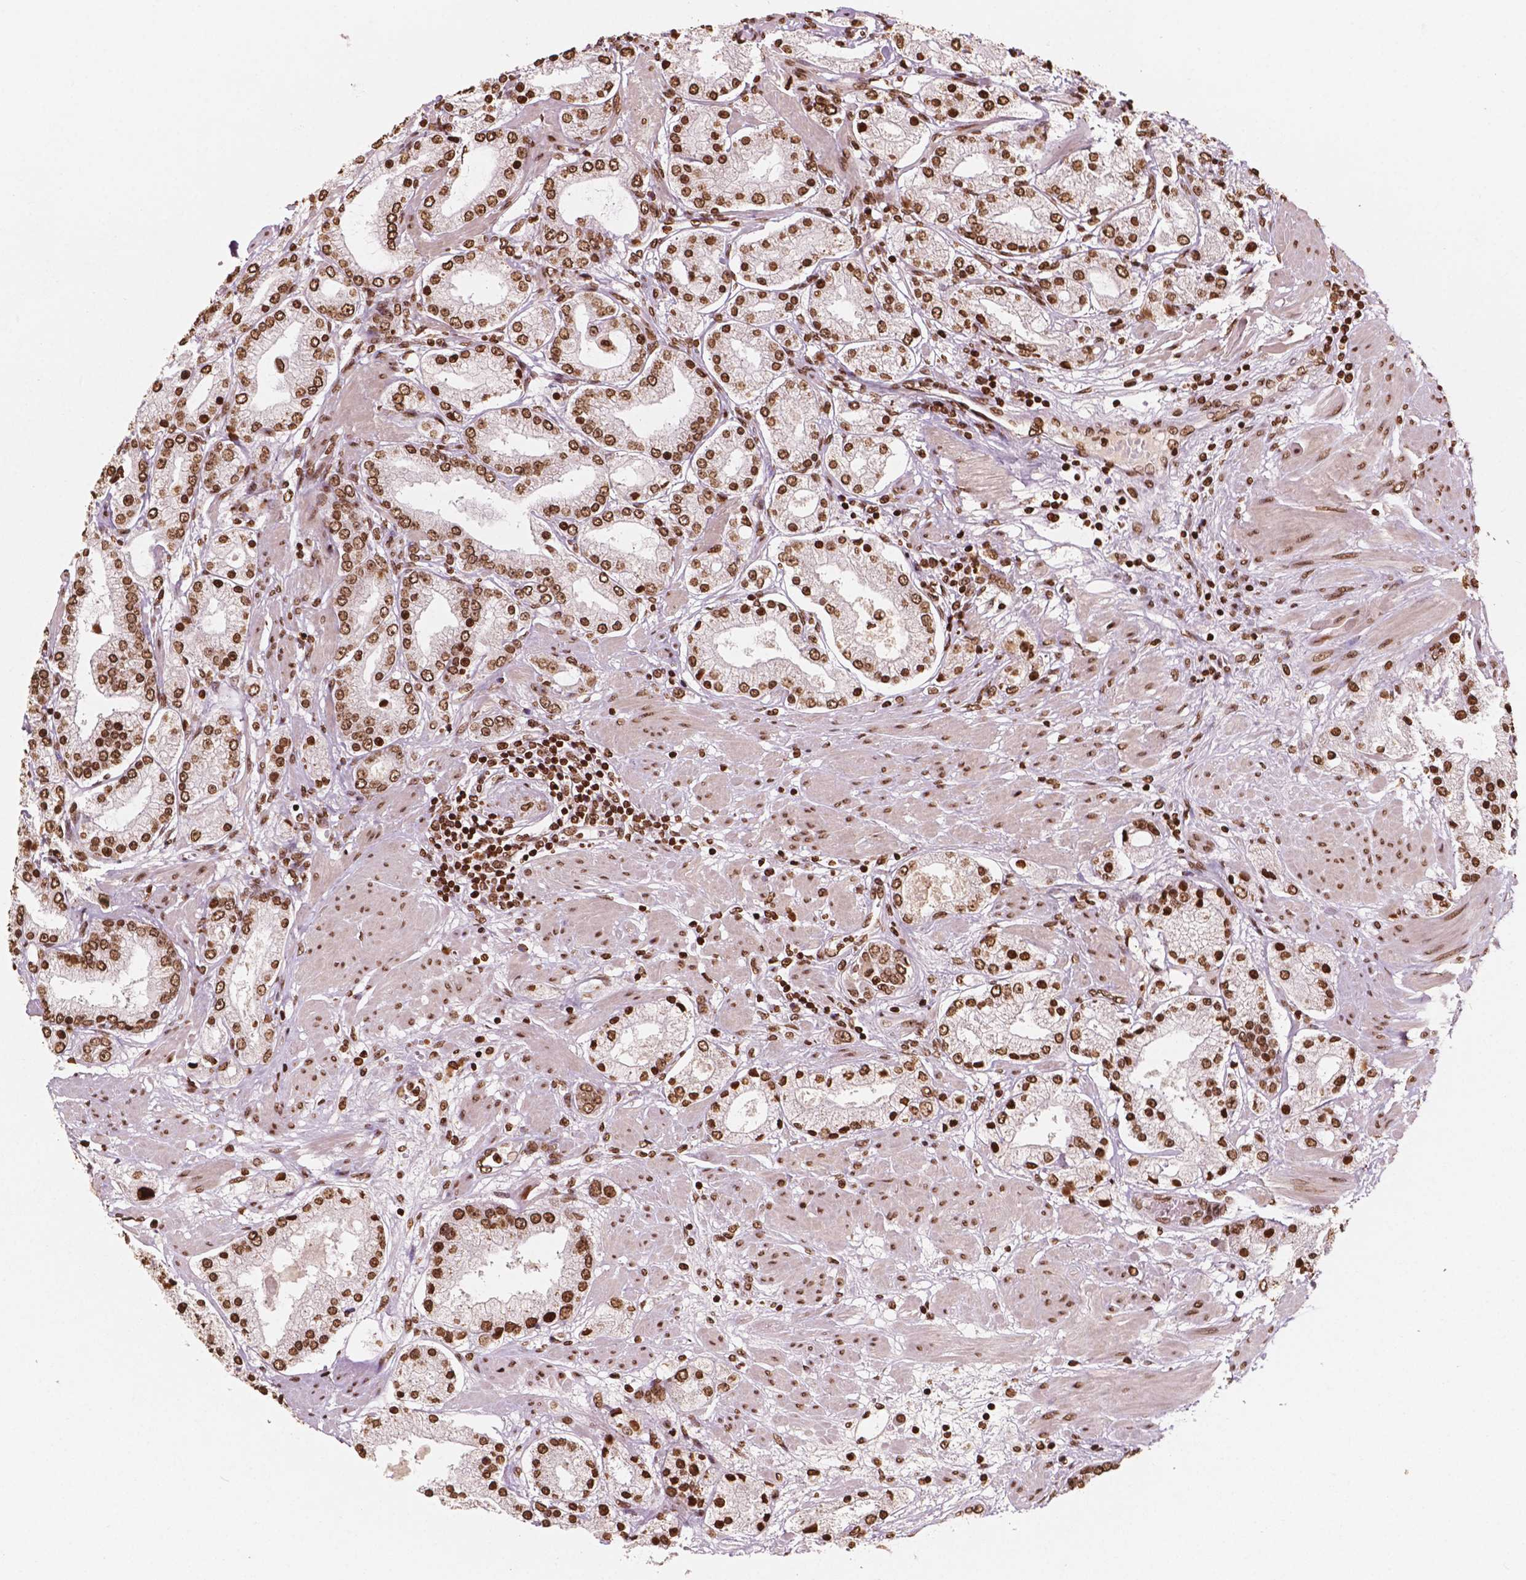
{"staining": {"intensity": "strong", "quantity": ">75%", "location": "nuclear"}, "tissue": "prostate cancer", "cell_type": "Tumor cells", "image_type": "cancer", "snomed": [{"axis": "morphology", "description": "Adenocarcinoma, High grade"}, {"axis": "topography", "description": "Prostate"}], "caption": "The image reveals immunohistochemical staining of prostate cancer (high-grade adenocarcinoma). There is strong nuclear positivity is appreciated in about >75% of tumor cells.", "gene": "H3C7", "patient": {"sex": "male", "age": 67}}